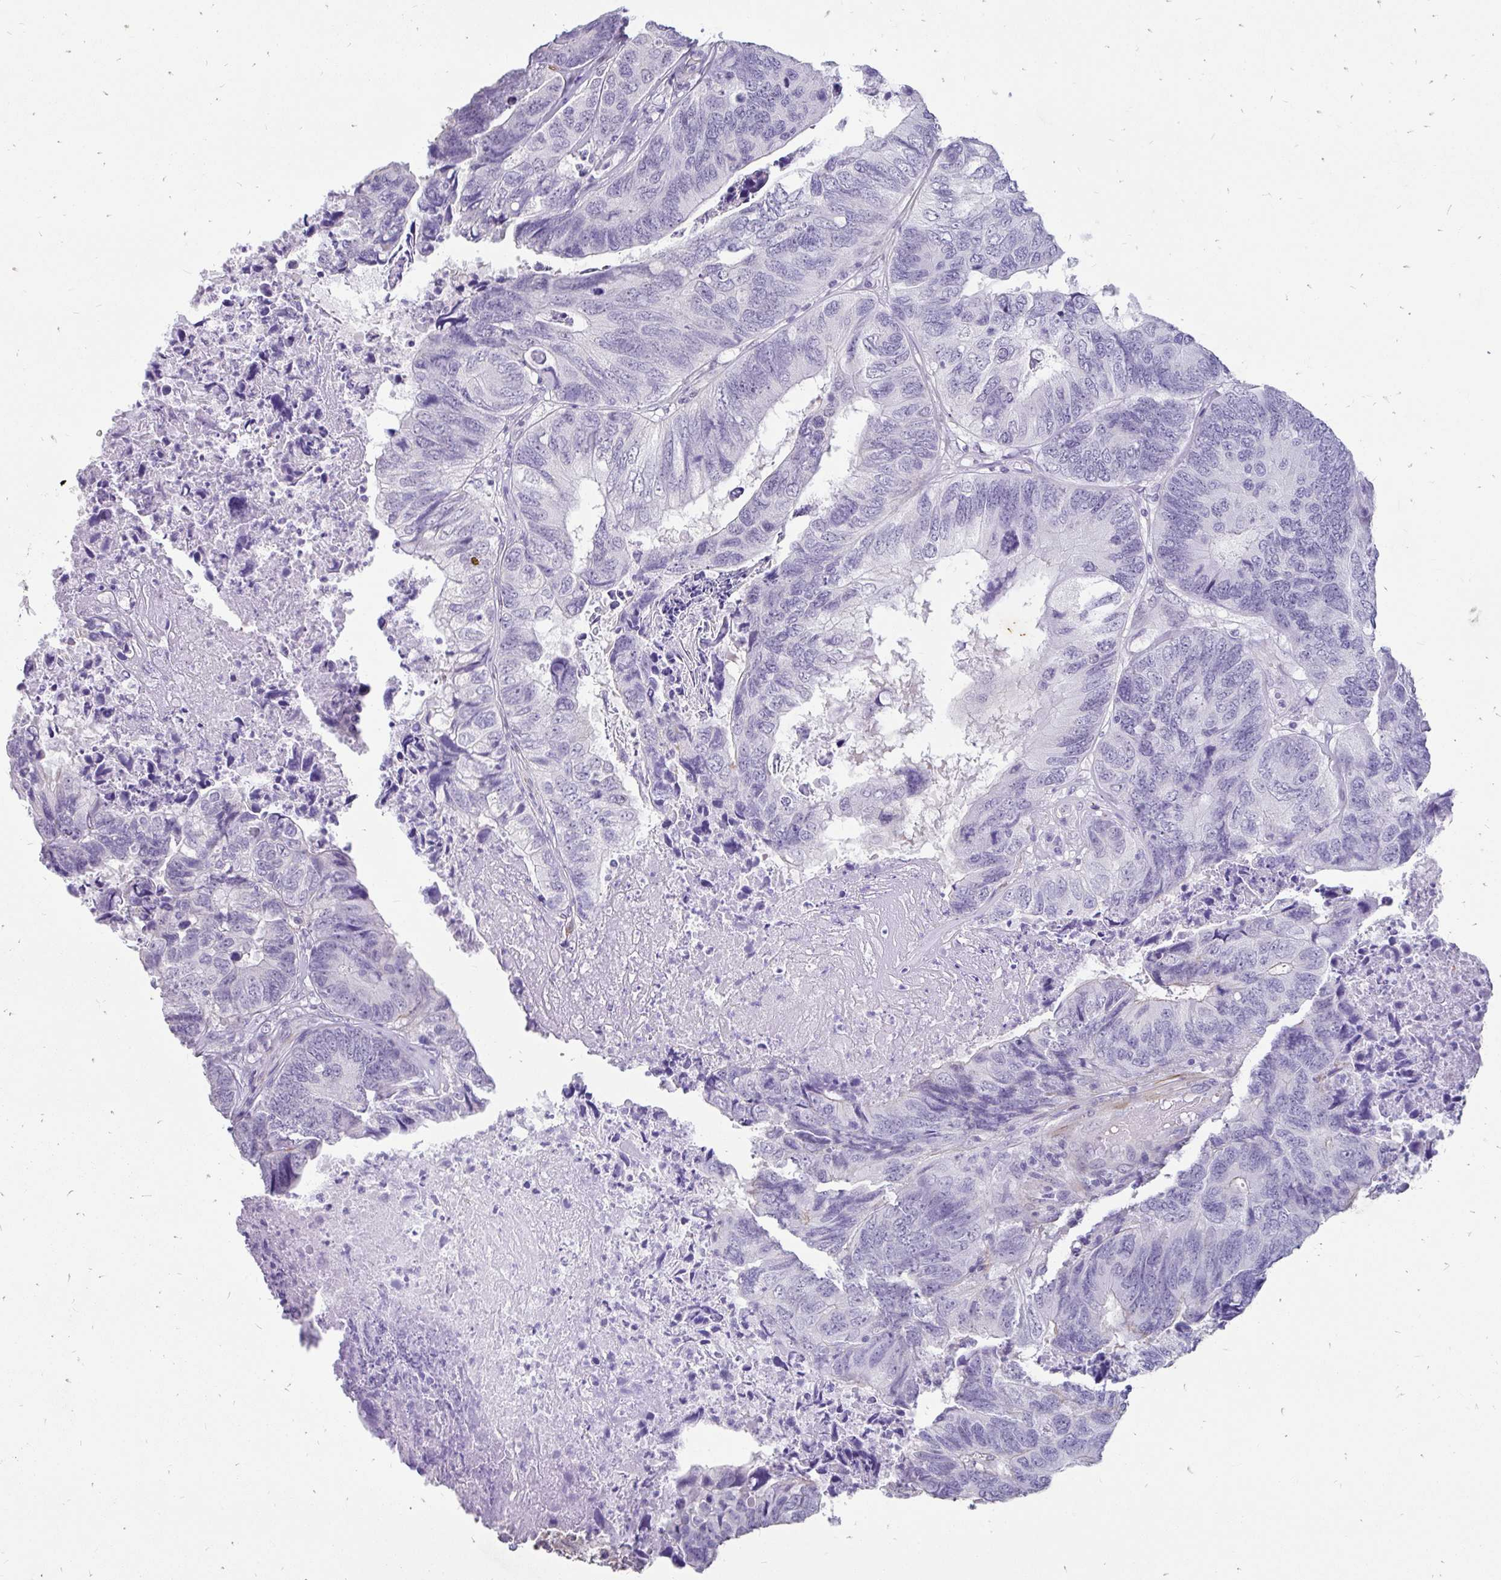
{"staining": {"intensity": "negative", "quantity": "none", "location": "none"}, "tissue": "colorectal cancer", "cell_type": "Tumor cells", "image_type": "cancer", "snomed": [{"axis": "morphology", "description": "Adenocarcinoma, NOS"}, {"axis": "topography", "description": "Colon"}], "caption": "Histopathology image shows no significant protein staining in tumor cells of adenocarcinoma (colorectal). (Stains: DAB (3,3'-diaminobenzidine) immunohistochemistry (IHC) with hematoxylin counter stain, Microscopy: brightfield microscopy at high magnification).", "gene": "EML5", "patient": {"sex": "female", "age": 67}}